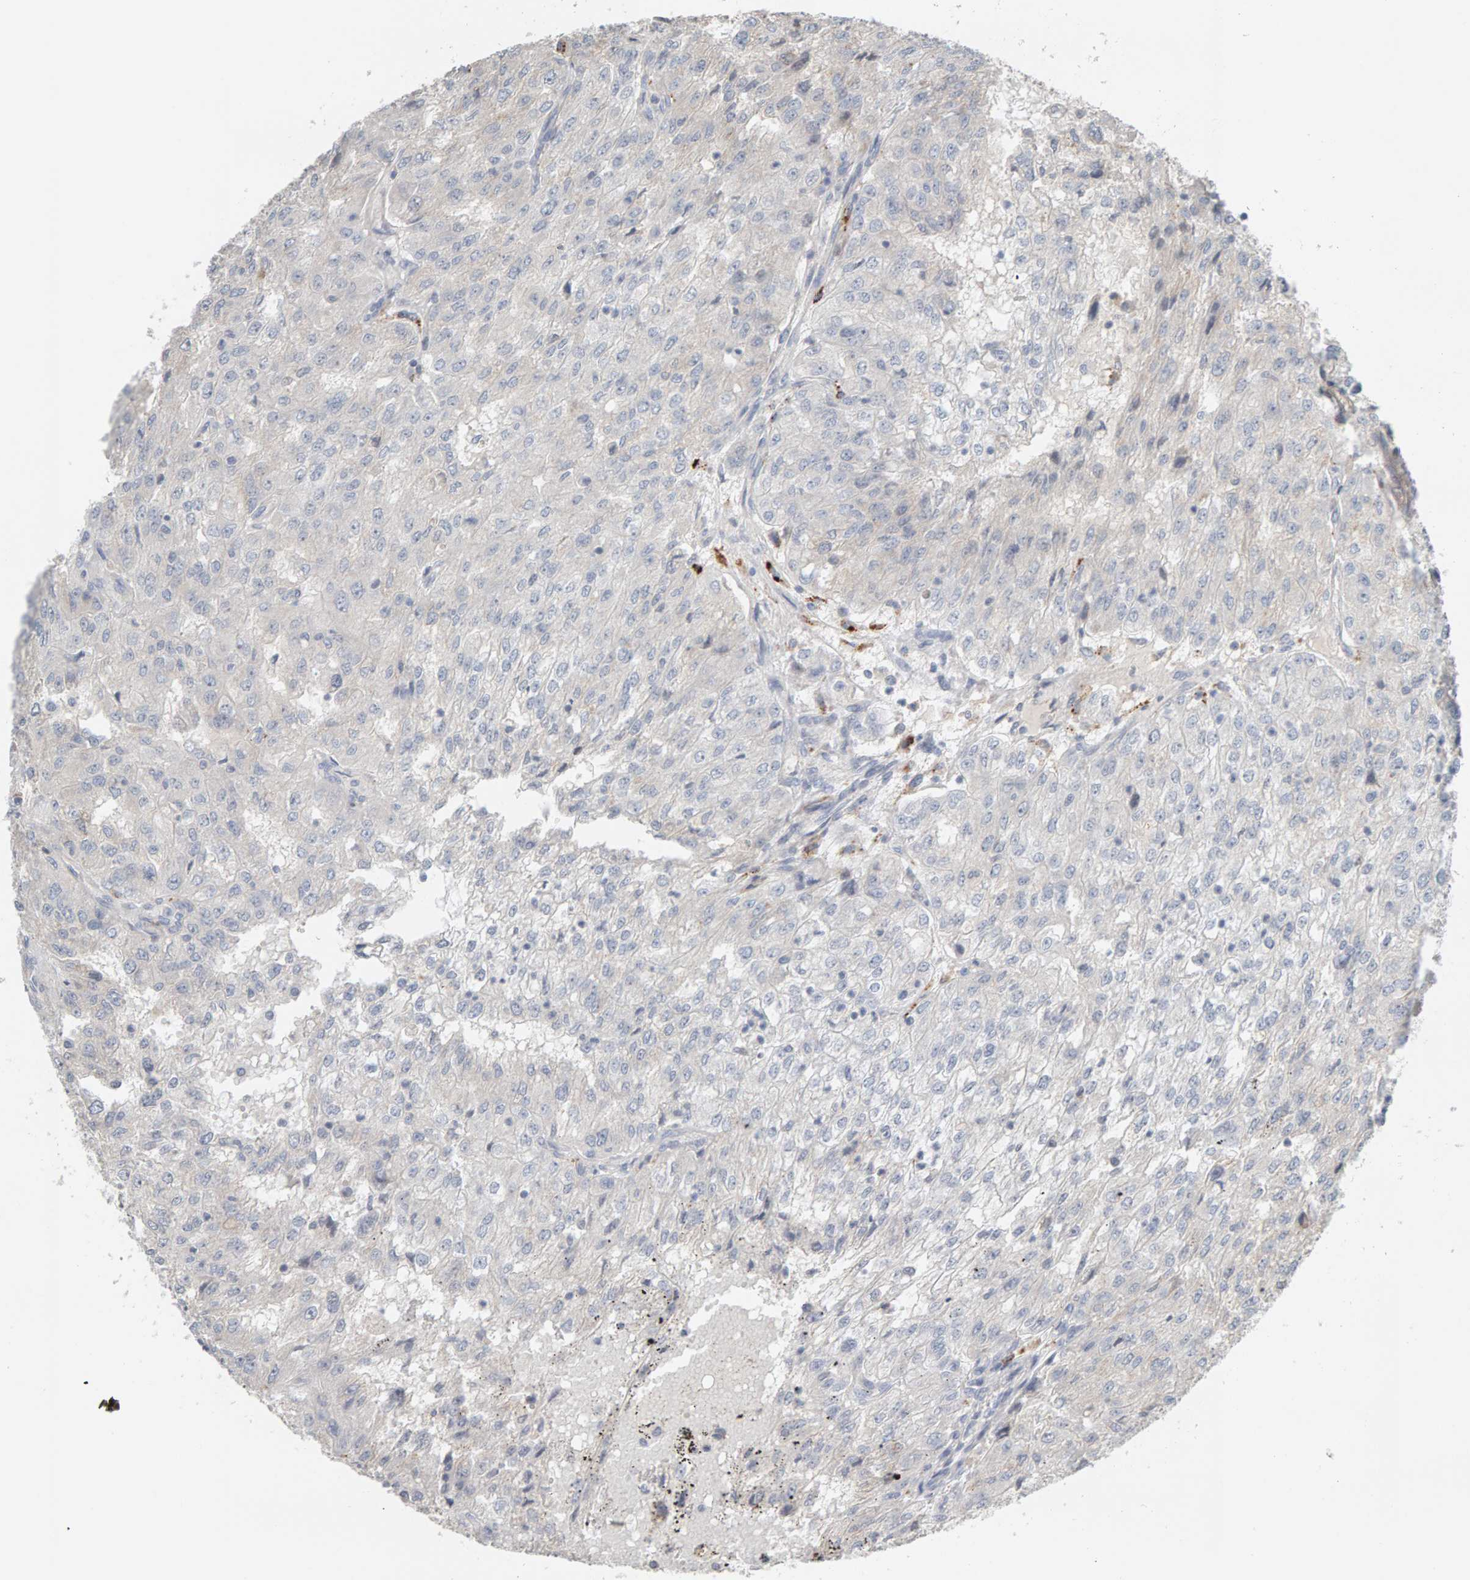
{"staining": {"intensity": "negative", "quantity": "none", "location": "none"}, "tissue": "renal cancer", "cell_type": "Tumor cells", "image_type": "cancer", "snomed": [{"axis": "morphology", "description": "Adenocarcinoma, NOS"}, {"axis": "topography", "description": "Kidney"}], "caption": "IHC of human renal cancer (adenocarcinoma) displays no expression in tumor cells.", "gene": "IPPK", "patient": {"sex": "female", "age": 54}}